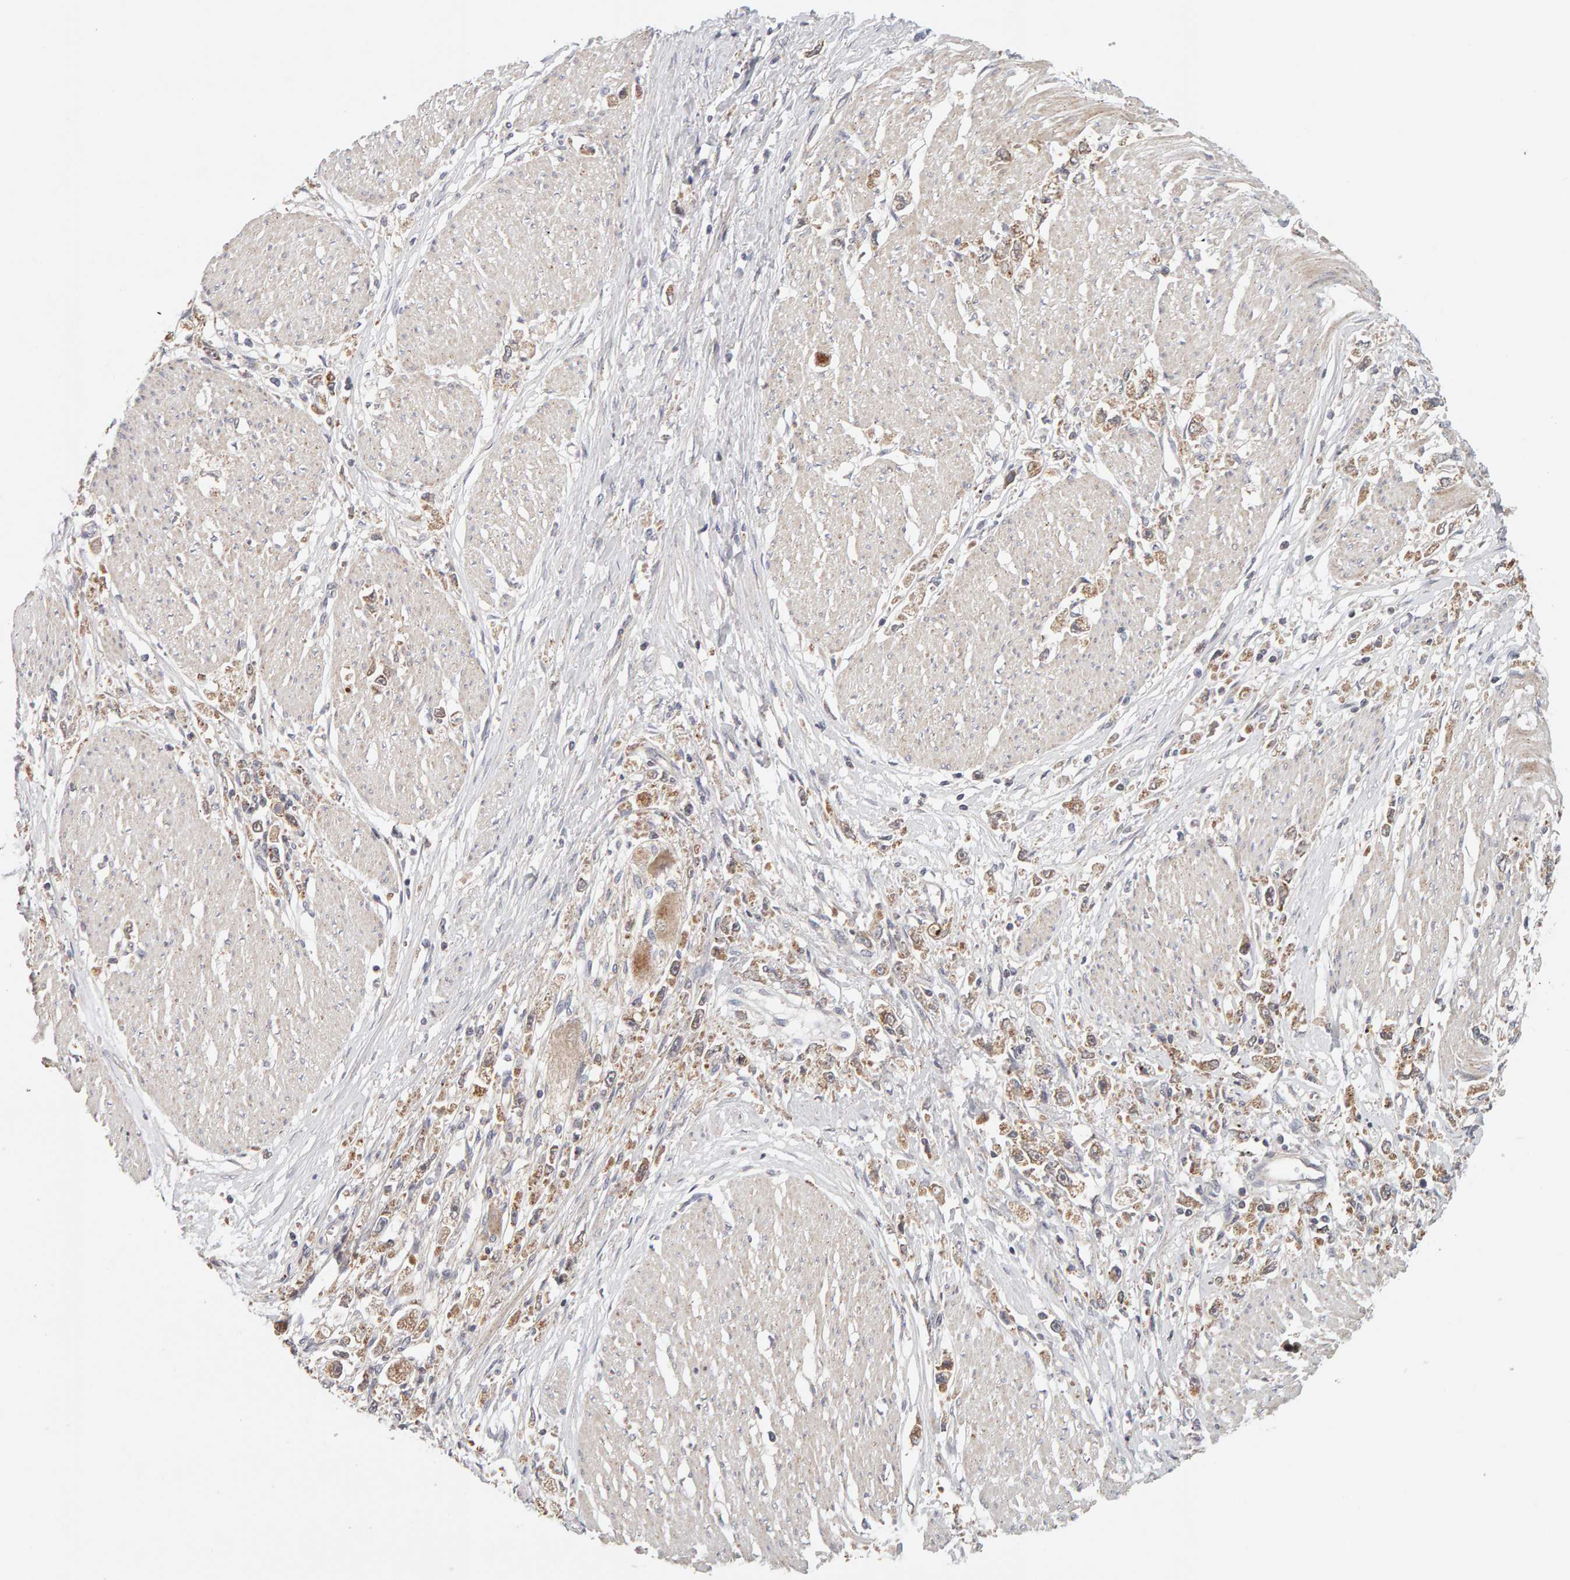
{"staining": {"intensity": "weak", "quantity": ">75%", "location": "cytoplasmic/membranous"}, "tissue": "stomach cancer", "cell_type": "Tumor cells", "image_type": "cancer", "snomed": [{"axis": "morphology", "description": "Adenocarcinoma, NOS"}, {"axis": "topography", "description": "Stomach"}], "caption": "An immunohistochemistry histopathology image of tumor tissue is shown. Protein staining in brown highlights weak cytoplasmic/membranous positivity in stomach cancer (adenocarcinoma) within tumor cells. The staining is performed using DAB (3,3'-diaminobenzidine) brown chromogen to label protein expression. The nuclei are counter-stained blue using hematoxylin.", "gene": "DNAJC7", "patient": {"sex": "female", "age": 59}}